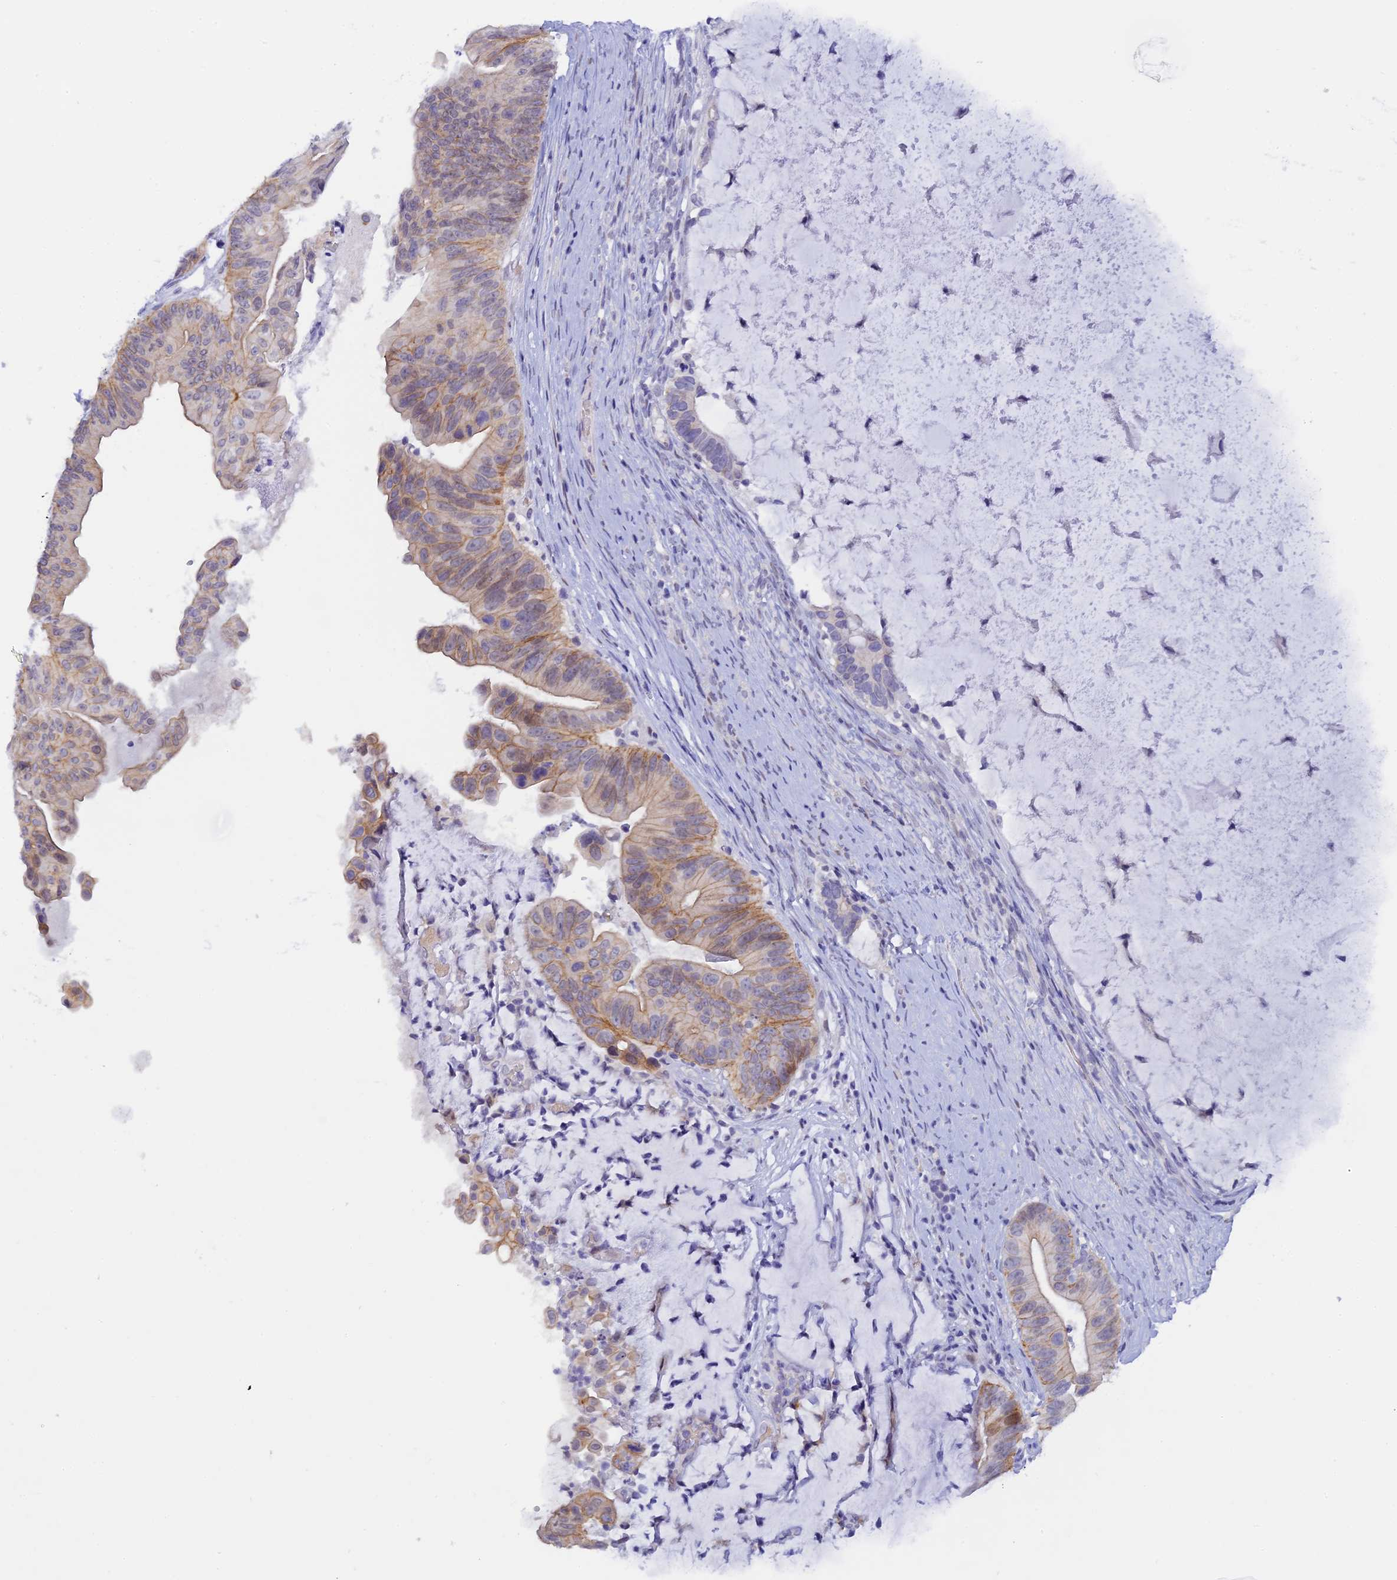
{"staining": {"intensity": "weak", "quantity": "<25%", "location": "cytoplasmic/membranous"}, "tissue": "ovarian cancer", "cell_type": "Tumor cells", "image_type": "cancer", "snomed": [{"axis": "morphology", "description": "Cystadenocarcinoma, mucinous, NOS"}, {"axis": "topography", "description": "Ovary"}], "caption": "Ovarian cancer stained for a protein using immunohistochemistry demonstrates no expression tumor cells.", "gene": "RASGEF1B", "patient": {"sex": "female", "age": 61}}